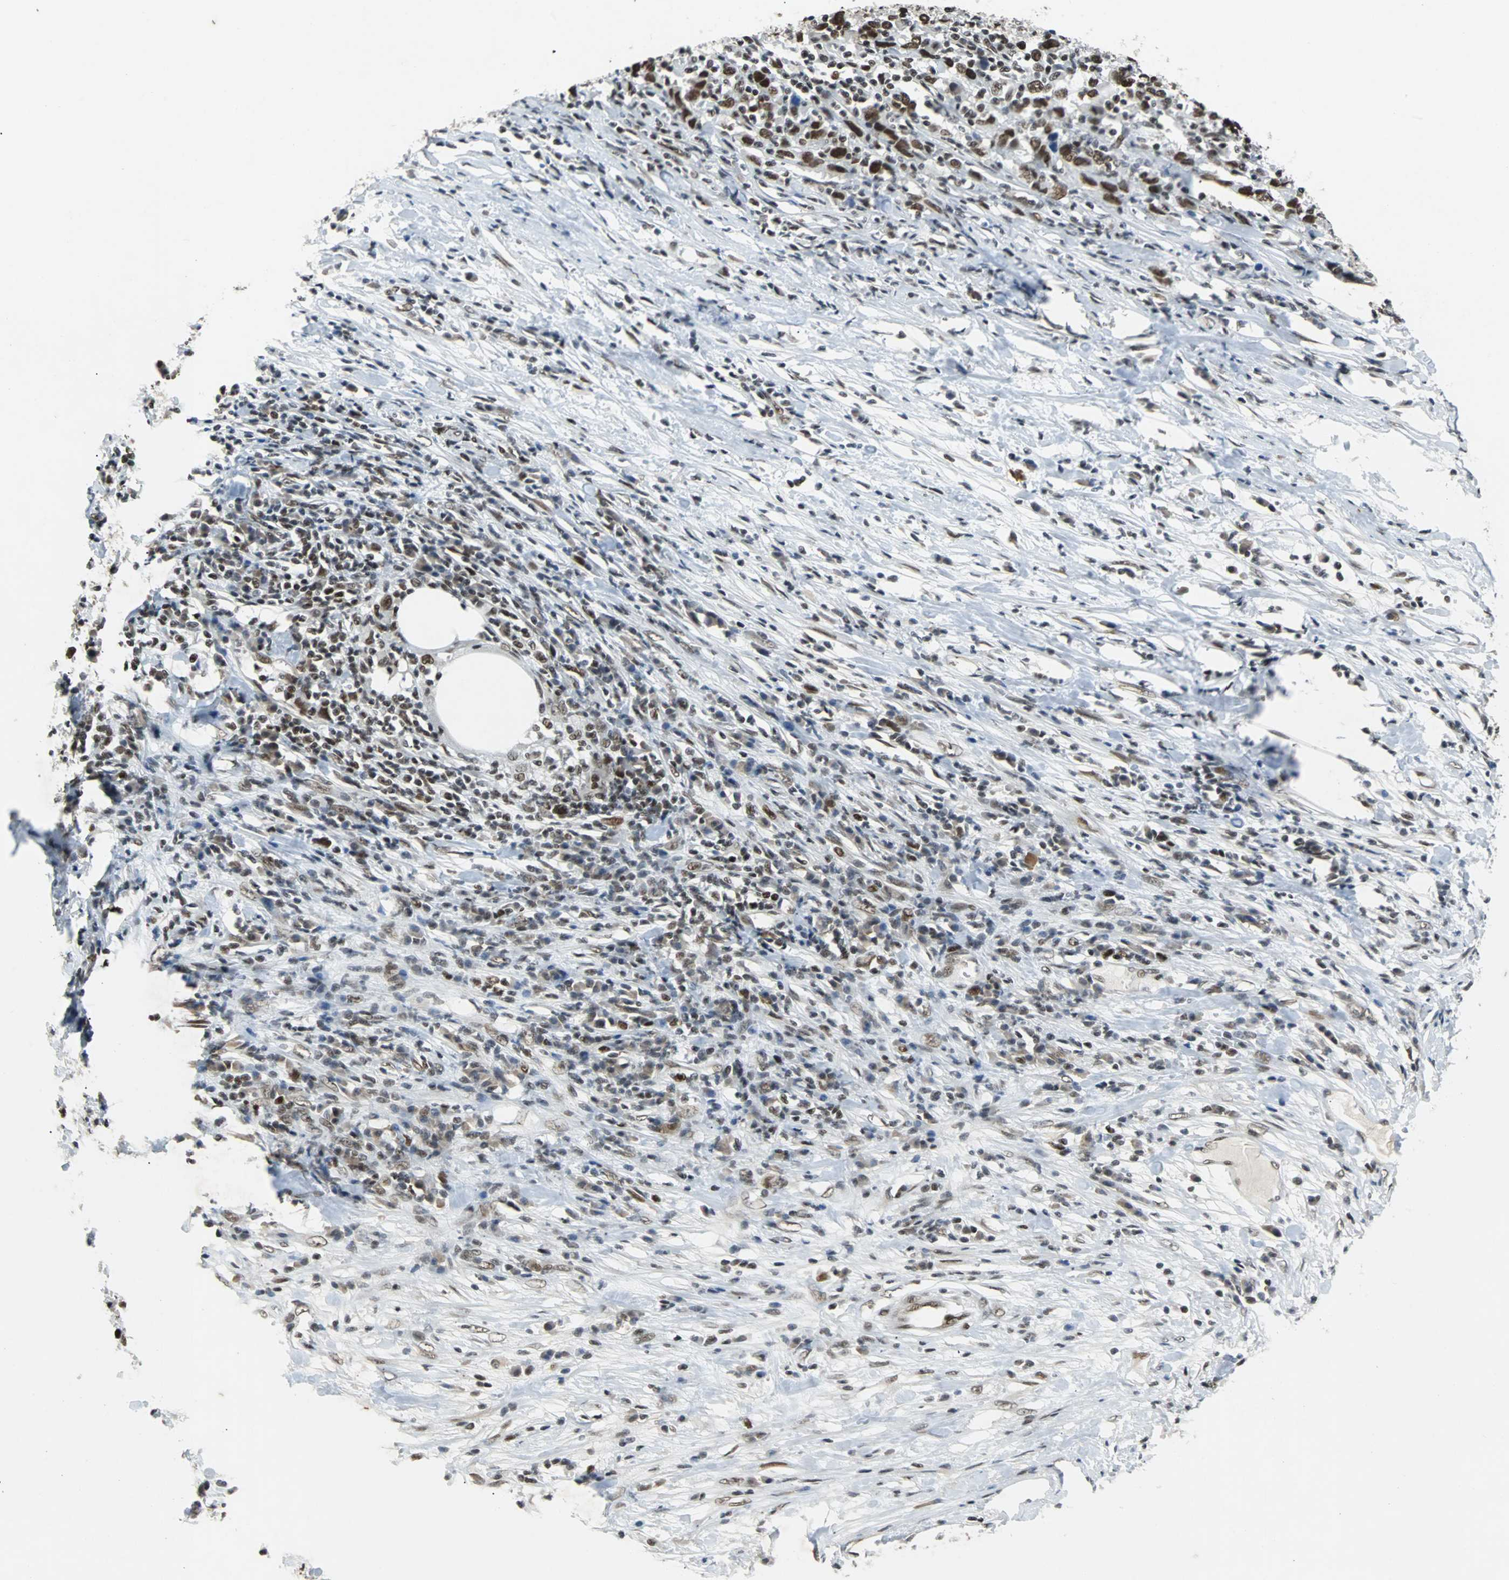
{"staining": {"intensity": "strong", "quantity": ">75%", "location": "nuclear"}, "tissue": "urothelial cancer", "cell_type": "Tumor cells", "image_type": "cancer", "snomed": [{"axis": "morphology", "description": "Urothelial carcinoma, High grade"}, {"axis": "topography", "description": "Urinary bladder"}], "caption": "Urothelial cancer stained with a brown dye reveals strong nuclear positive staining in approximately >75% of tumor cells.", "gene": "GATAD2A", "patient": {"sex": "male", "age": 61}}